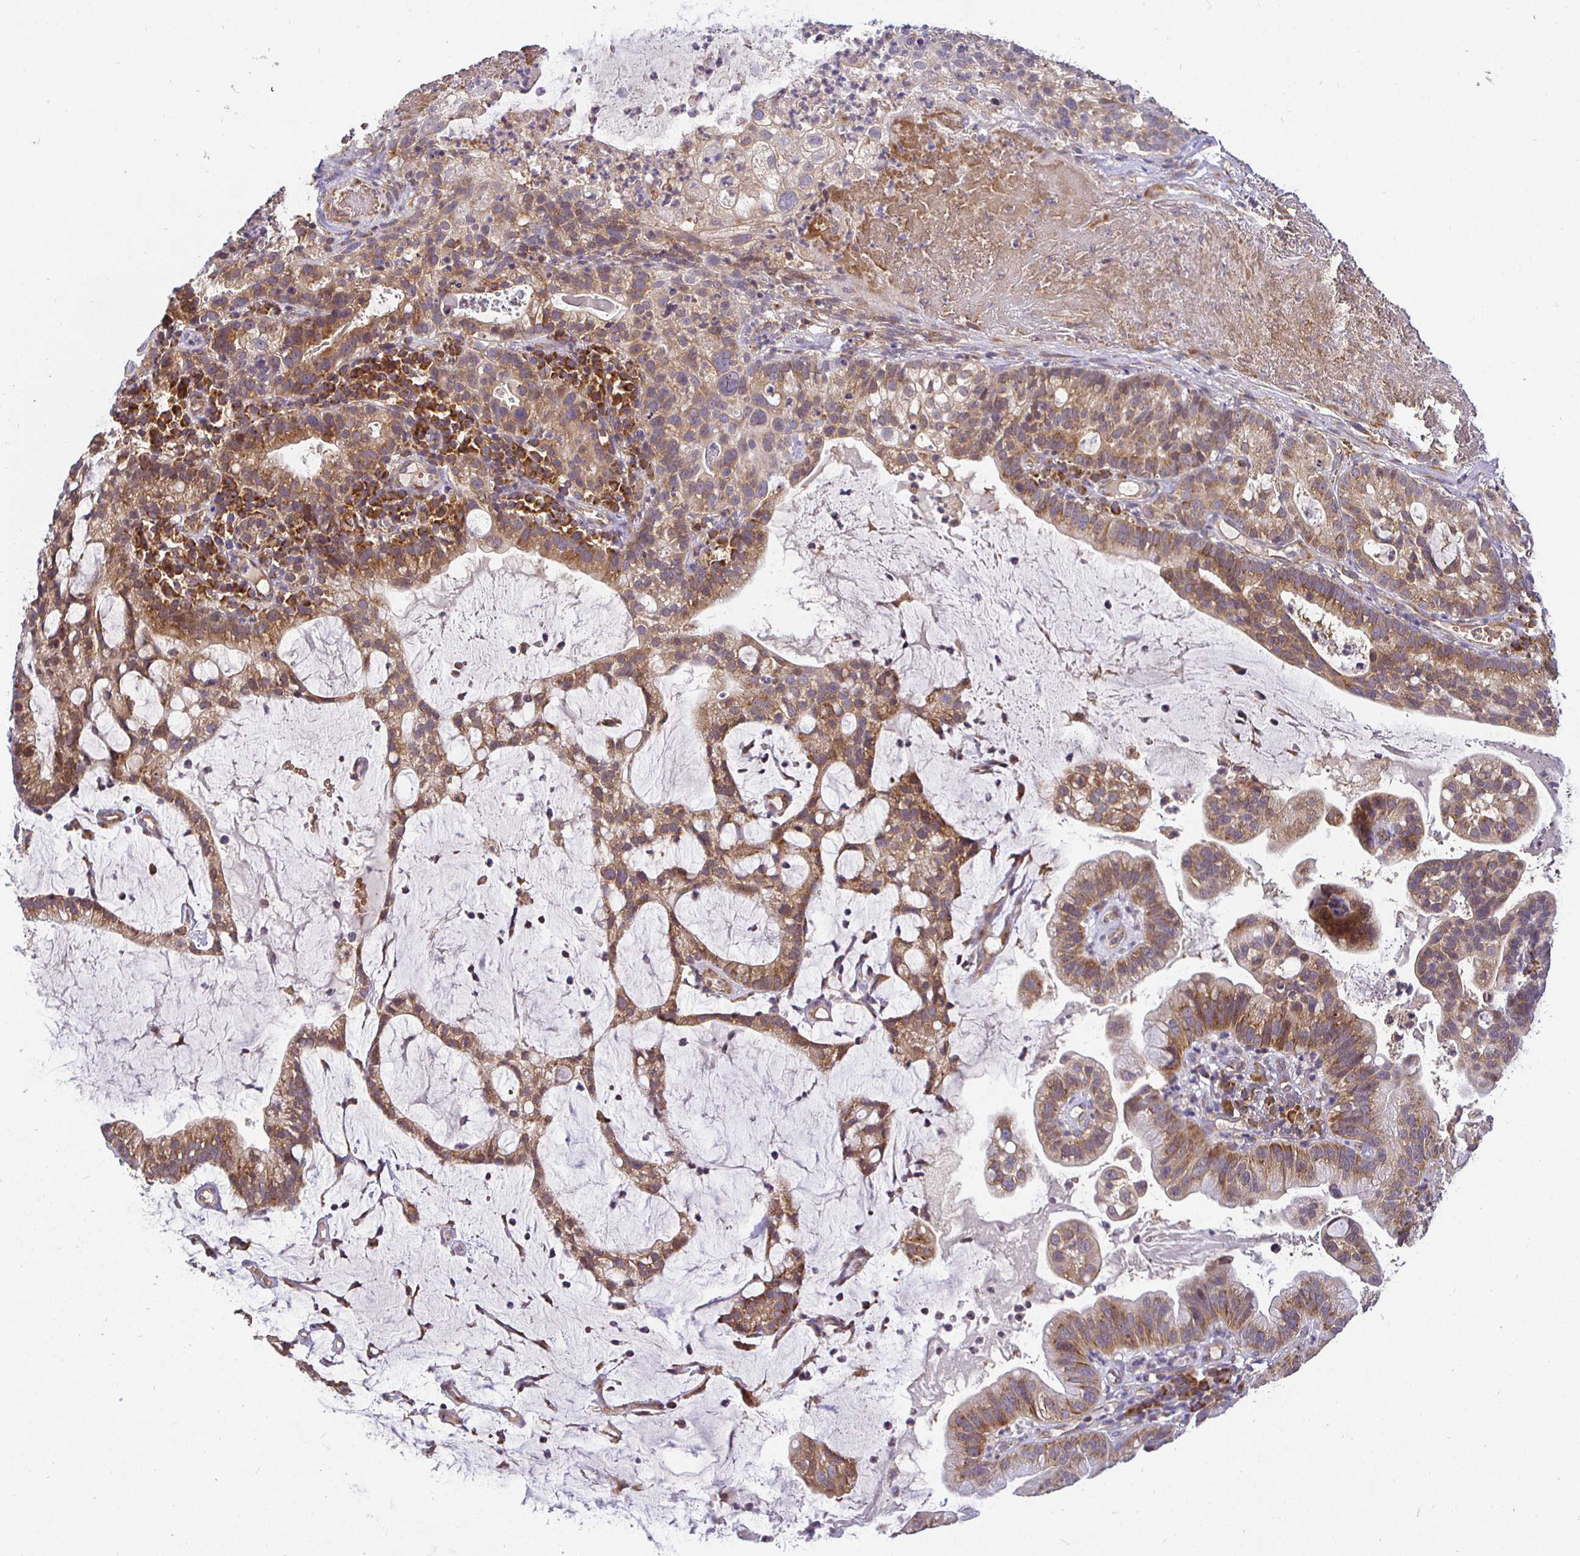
{"staining": {"intensity": "moderate", "quantity": ">75%", "location": "cytoplasmic/membranous"}, "tissue": "cervical cancer", "cell_type": "Tumor cells", "image_type": "cancer", "snomed": [{"axis": "morphology", "description": "Adenocarcinoma, NOS"}, {"axis": "topography", "description": "Cervix"}], "caption": "A brown stain highlights moderate cytoplasmic/membranous expression of a protein in human adenocarcinoma (cervical) tumor cells.", "gene": "IRAK1", "patient": {"sex": "female", "age": 41}}